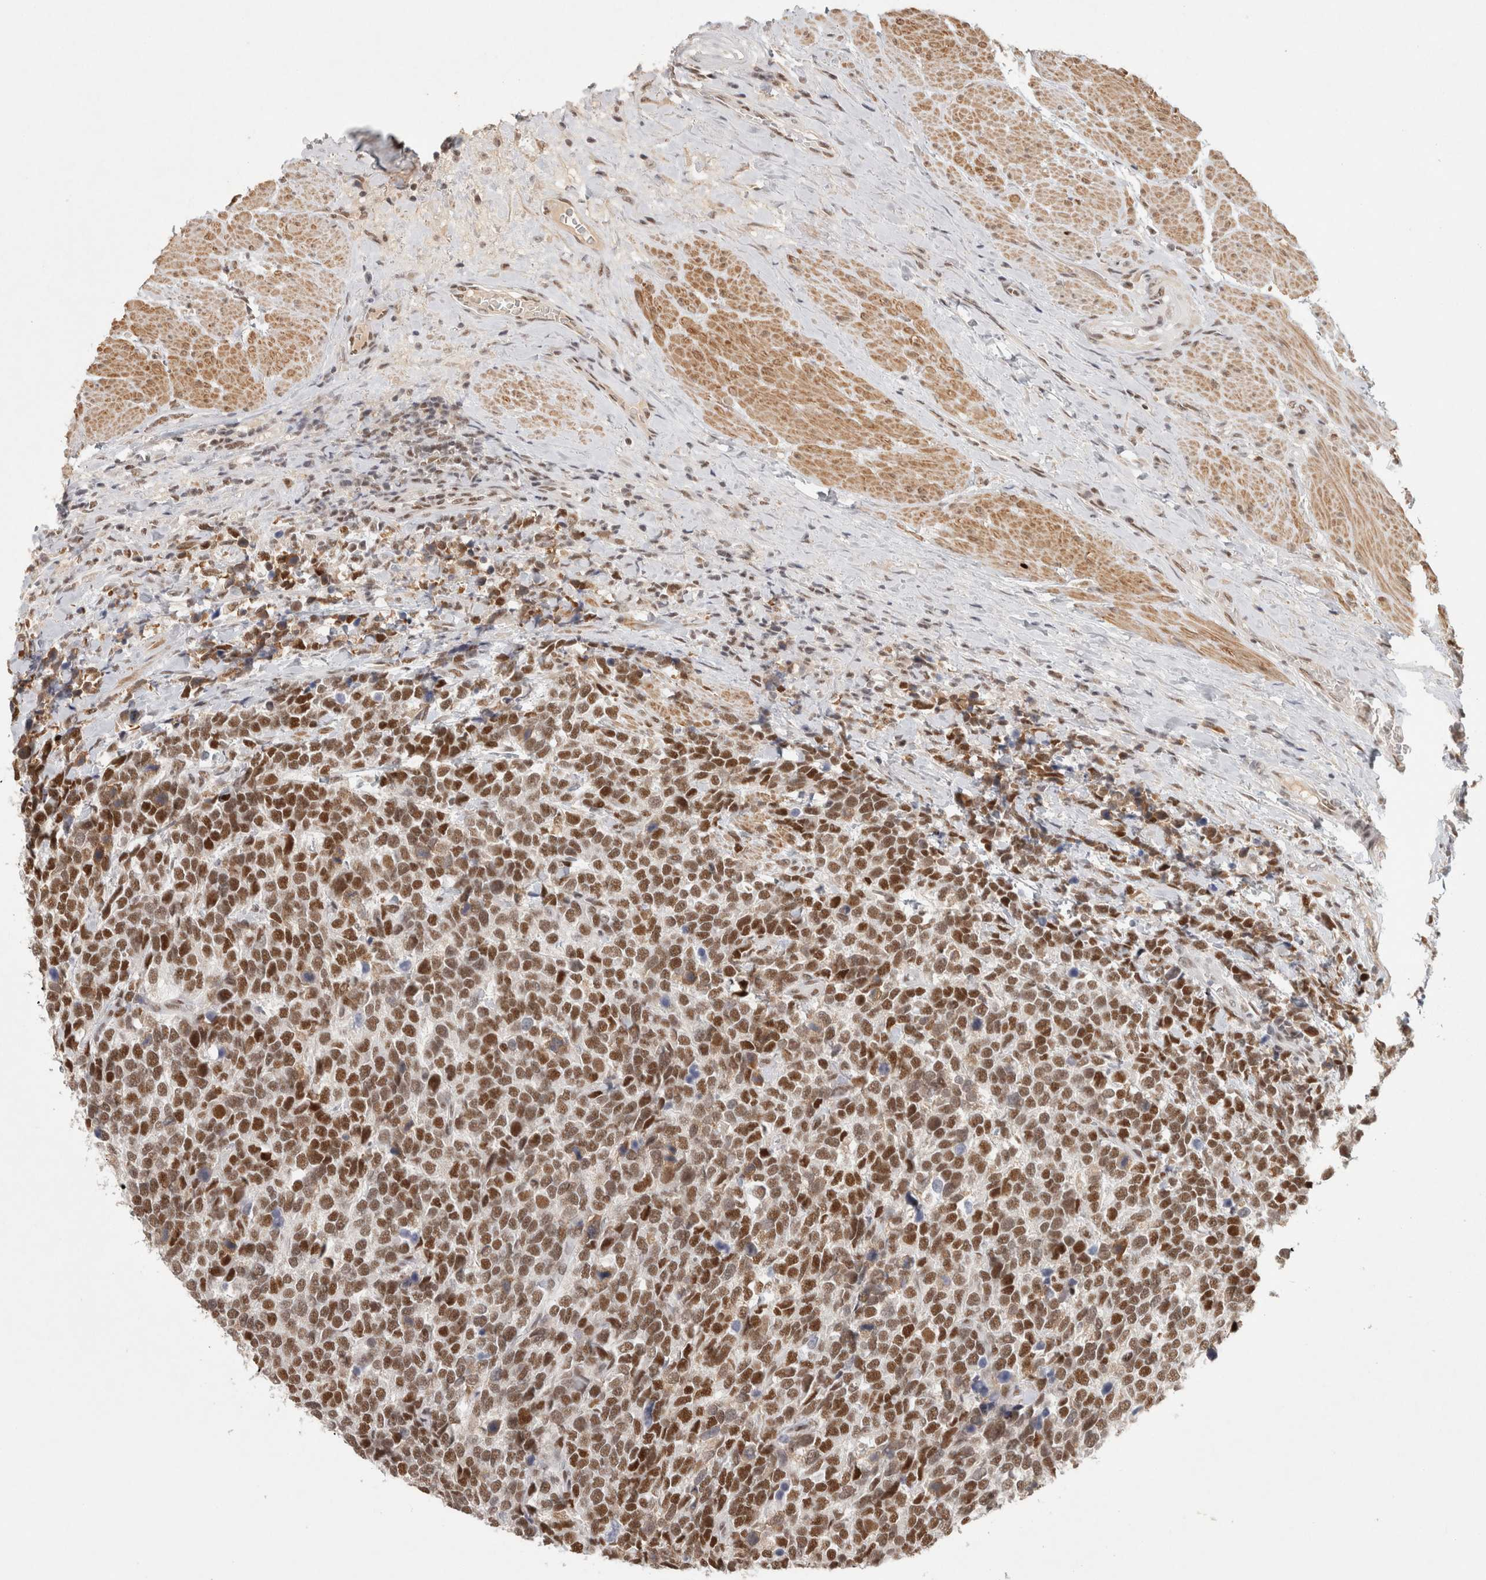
{"staining": {"intensity": "strong", "quantity": ">75%", "location": "nuclear"}, "tissue": "urothelial cancer", "cell_type": "Tumor cells", "image_type": "cancer", "snomed": [{"axis": "morphology", "description": "Urothelial carcinoma, High grade"}, {"axis": "topography", "description": "Urinary bladder"}], "caption": "Urothelial cancer tissue shows strong nuclear positivity in about >75% of tumor cells", "gene": "ZNF830", "patient": {"sex": "female", "age": 82}}